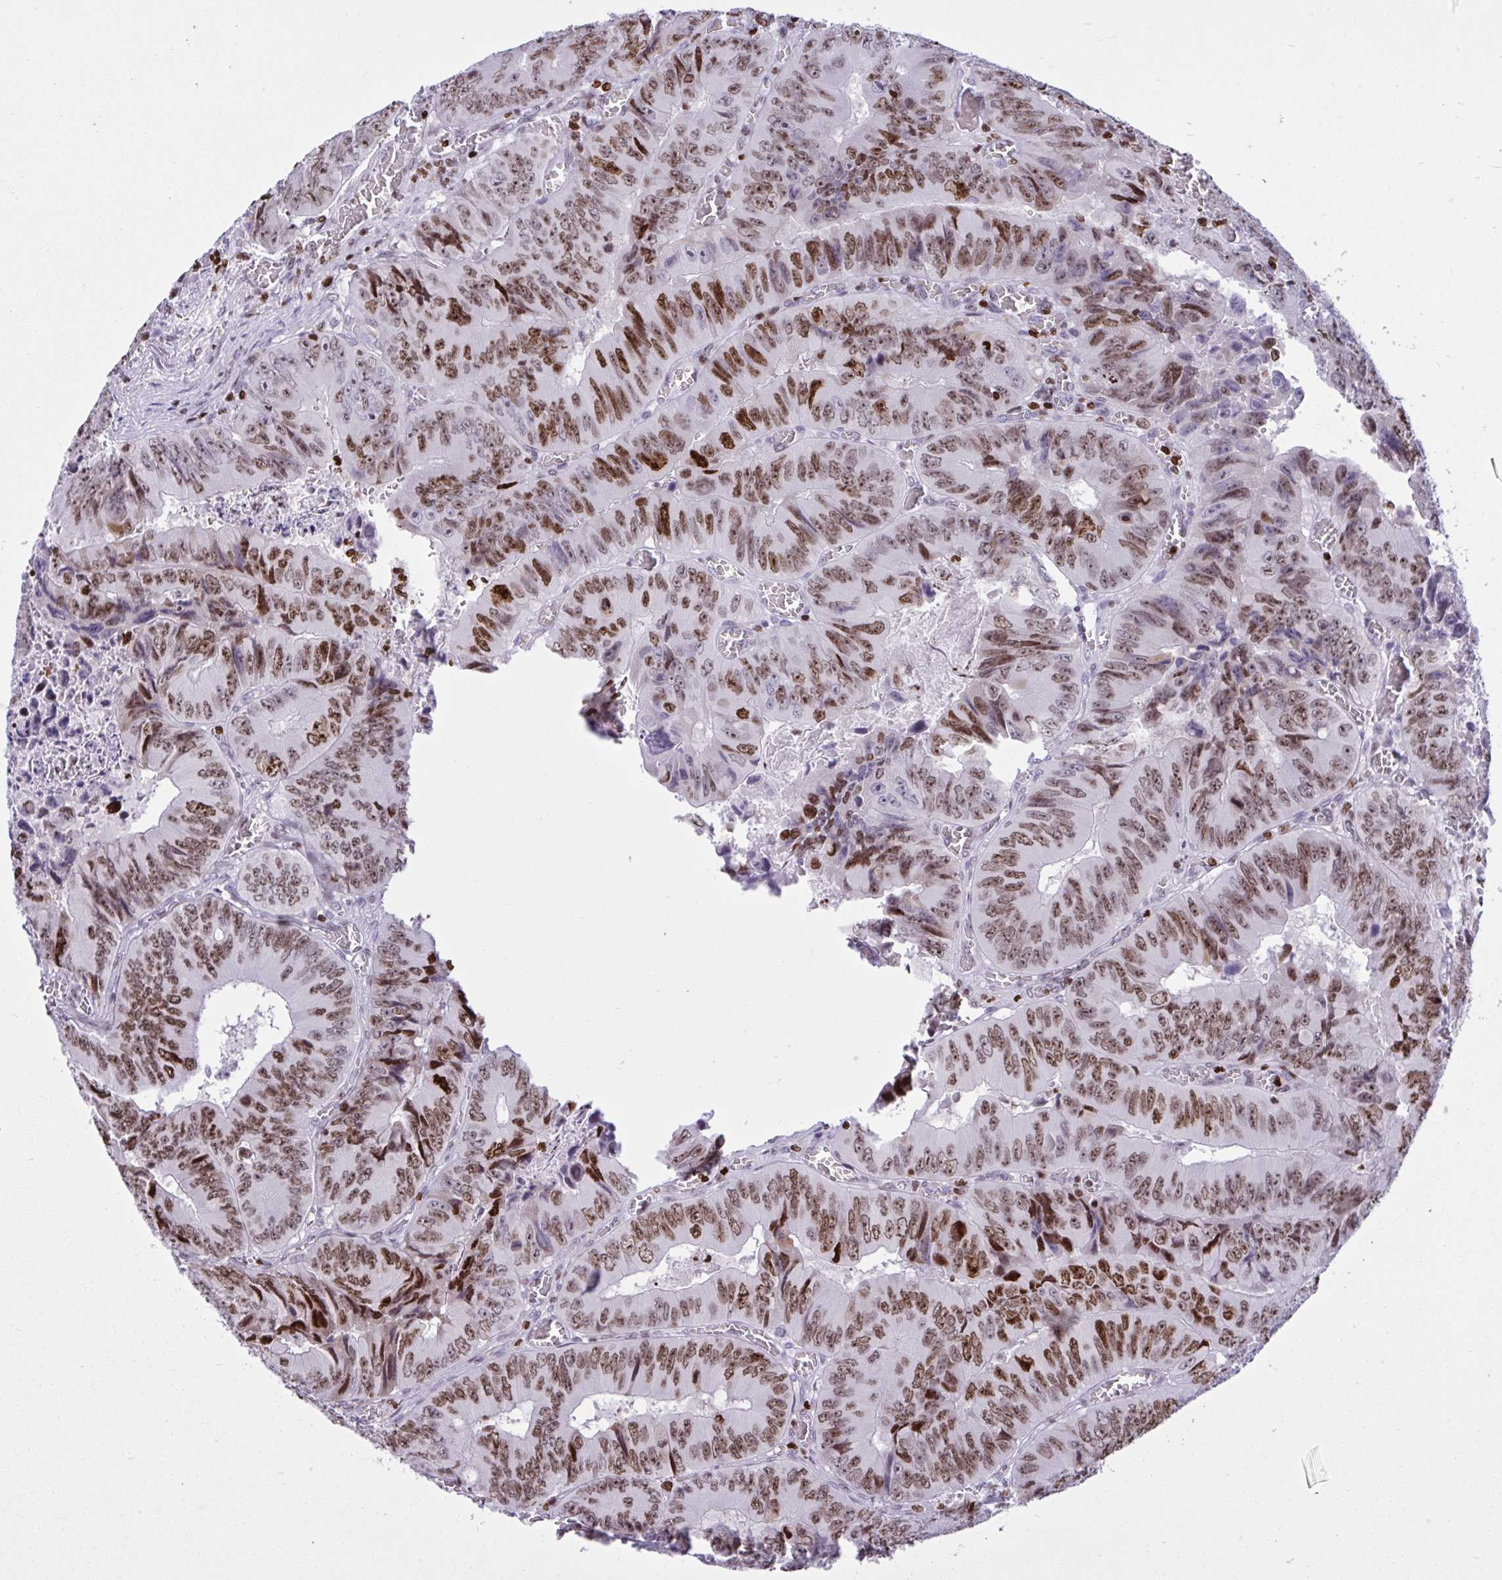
{"staining": {"intensity": "moderate", "quantity": ">75%", "location": "nuclear"}, "tissue": "colorectal cancer", "cell_type": "Tumor cells", "image_type": "cancer", "snomed": [{"axis": "morphology", "description": "Adenocarcinoma, NOS"}, {"axis": "topography", "description": "Colon"}], "caption": "Adenocarcinoma (colorectal) stained for a protein demonstrates moderate nuclear positivity in tumor cells.", "gene": "HMGB2", "patient": {"sex": "female", "age": 84}}